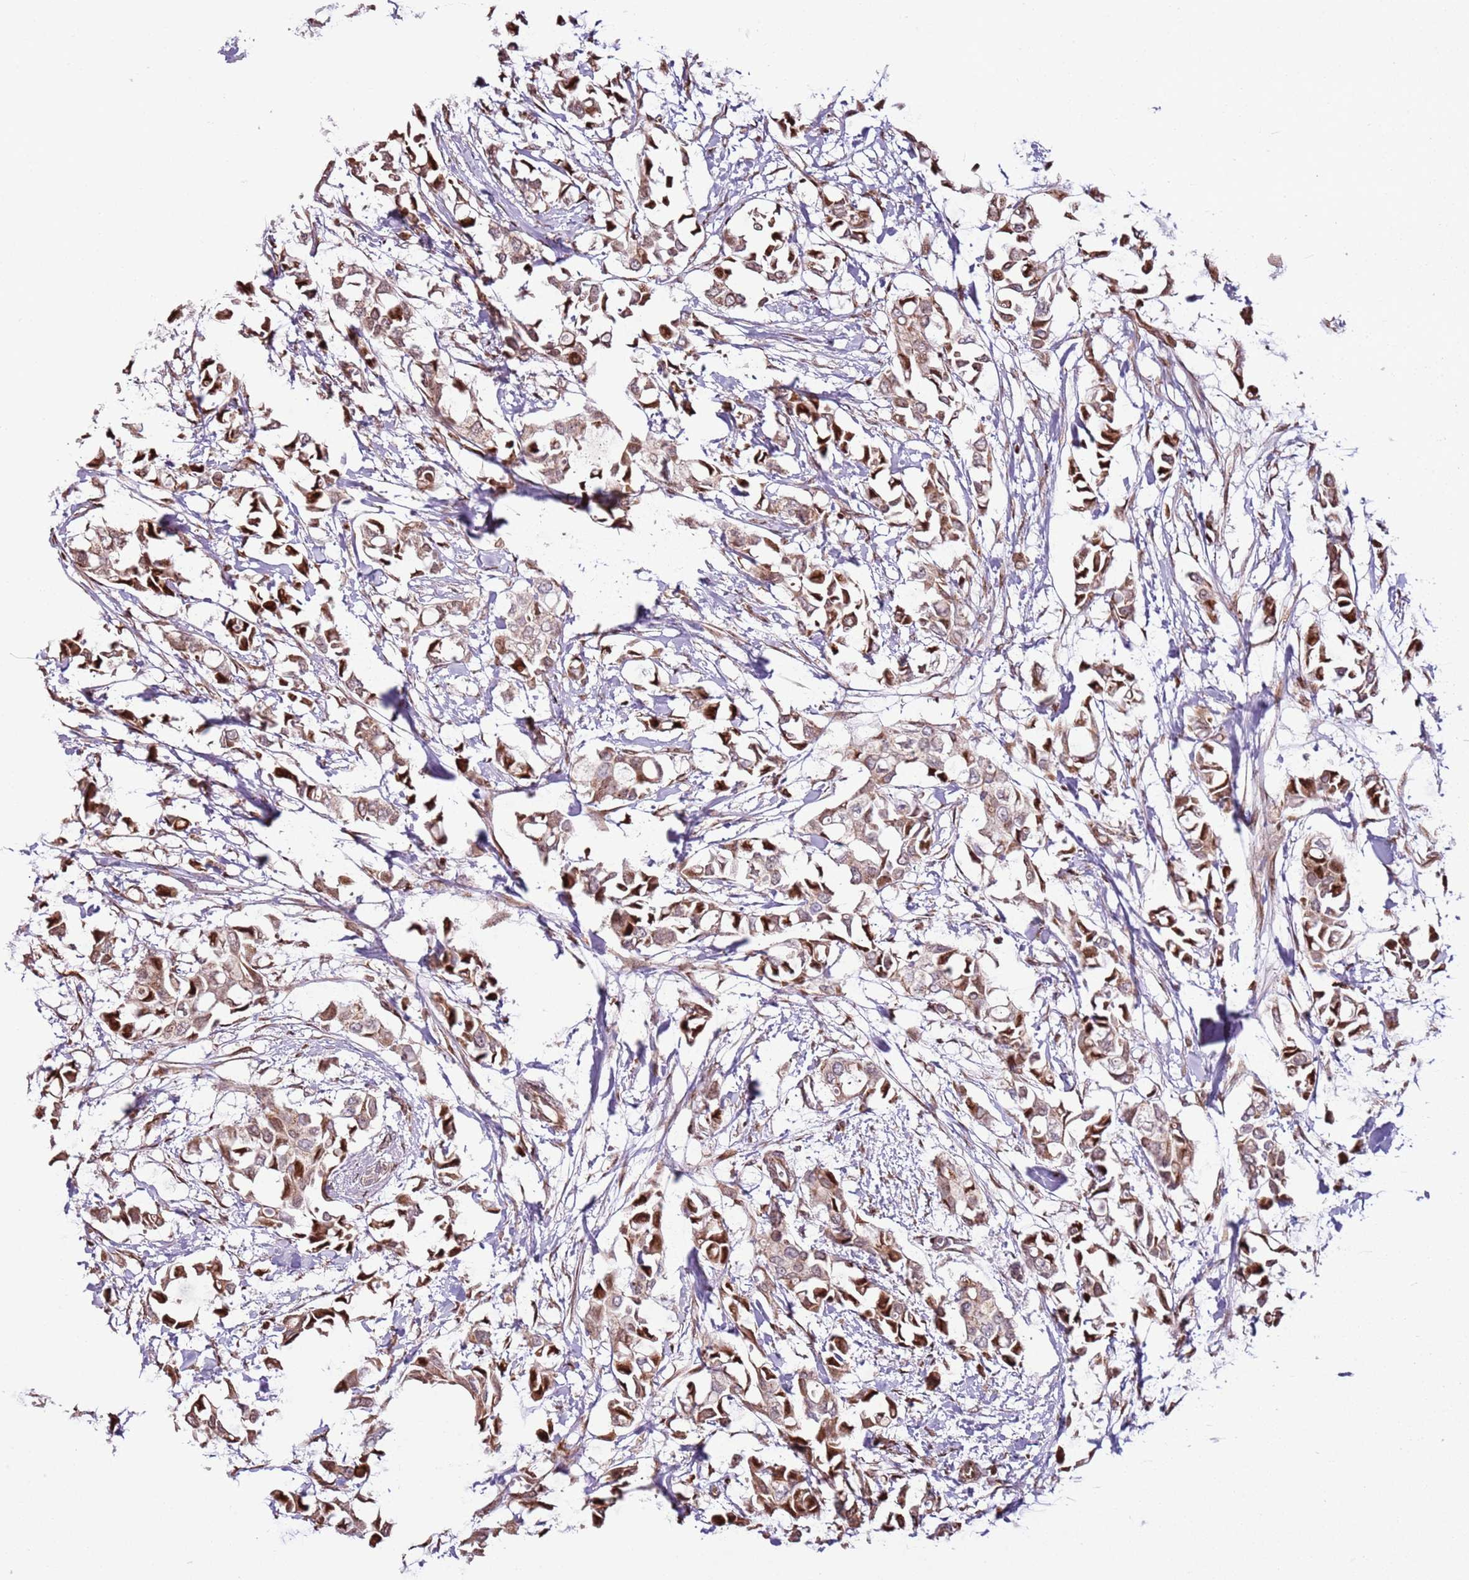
{"staining": {"intensity": "moderate", "quantity": ">75%", "location": "cytoplasmic/membranous,nuclear"}, "tissue": "breast cancer", "cell_type": "Tumor cells", "image_type": "cancer", "snomed": [{"axis": "morphology", "description": "Duct carcinoma"}, {"axis": "topography", "description": "Breast"}], "caption": "Immunohistochemistry staining of breast cancer (intraductal carcinoma), which demonstrates medium levels of moderate cytoplasmic/membranous and nuclear expression in approximately >75% of tumor cells indicating moderate cytoplasmic/membranous and nuclear protein positivity. The staining was performed using DAB (brown) for protein detection and nuclei were counterstained in hematoxylin (blue).", "gene": "PCTP", "patient": {"sex": "female", "age": 41}}